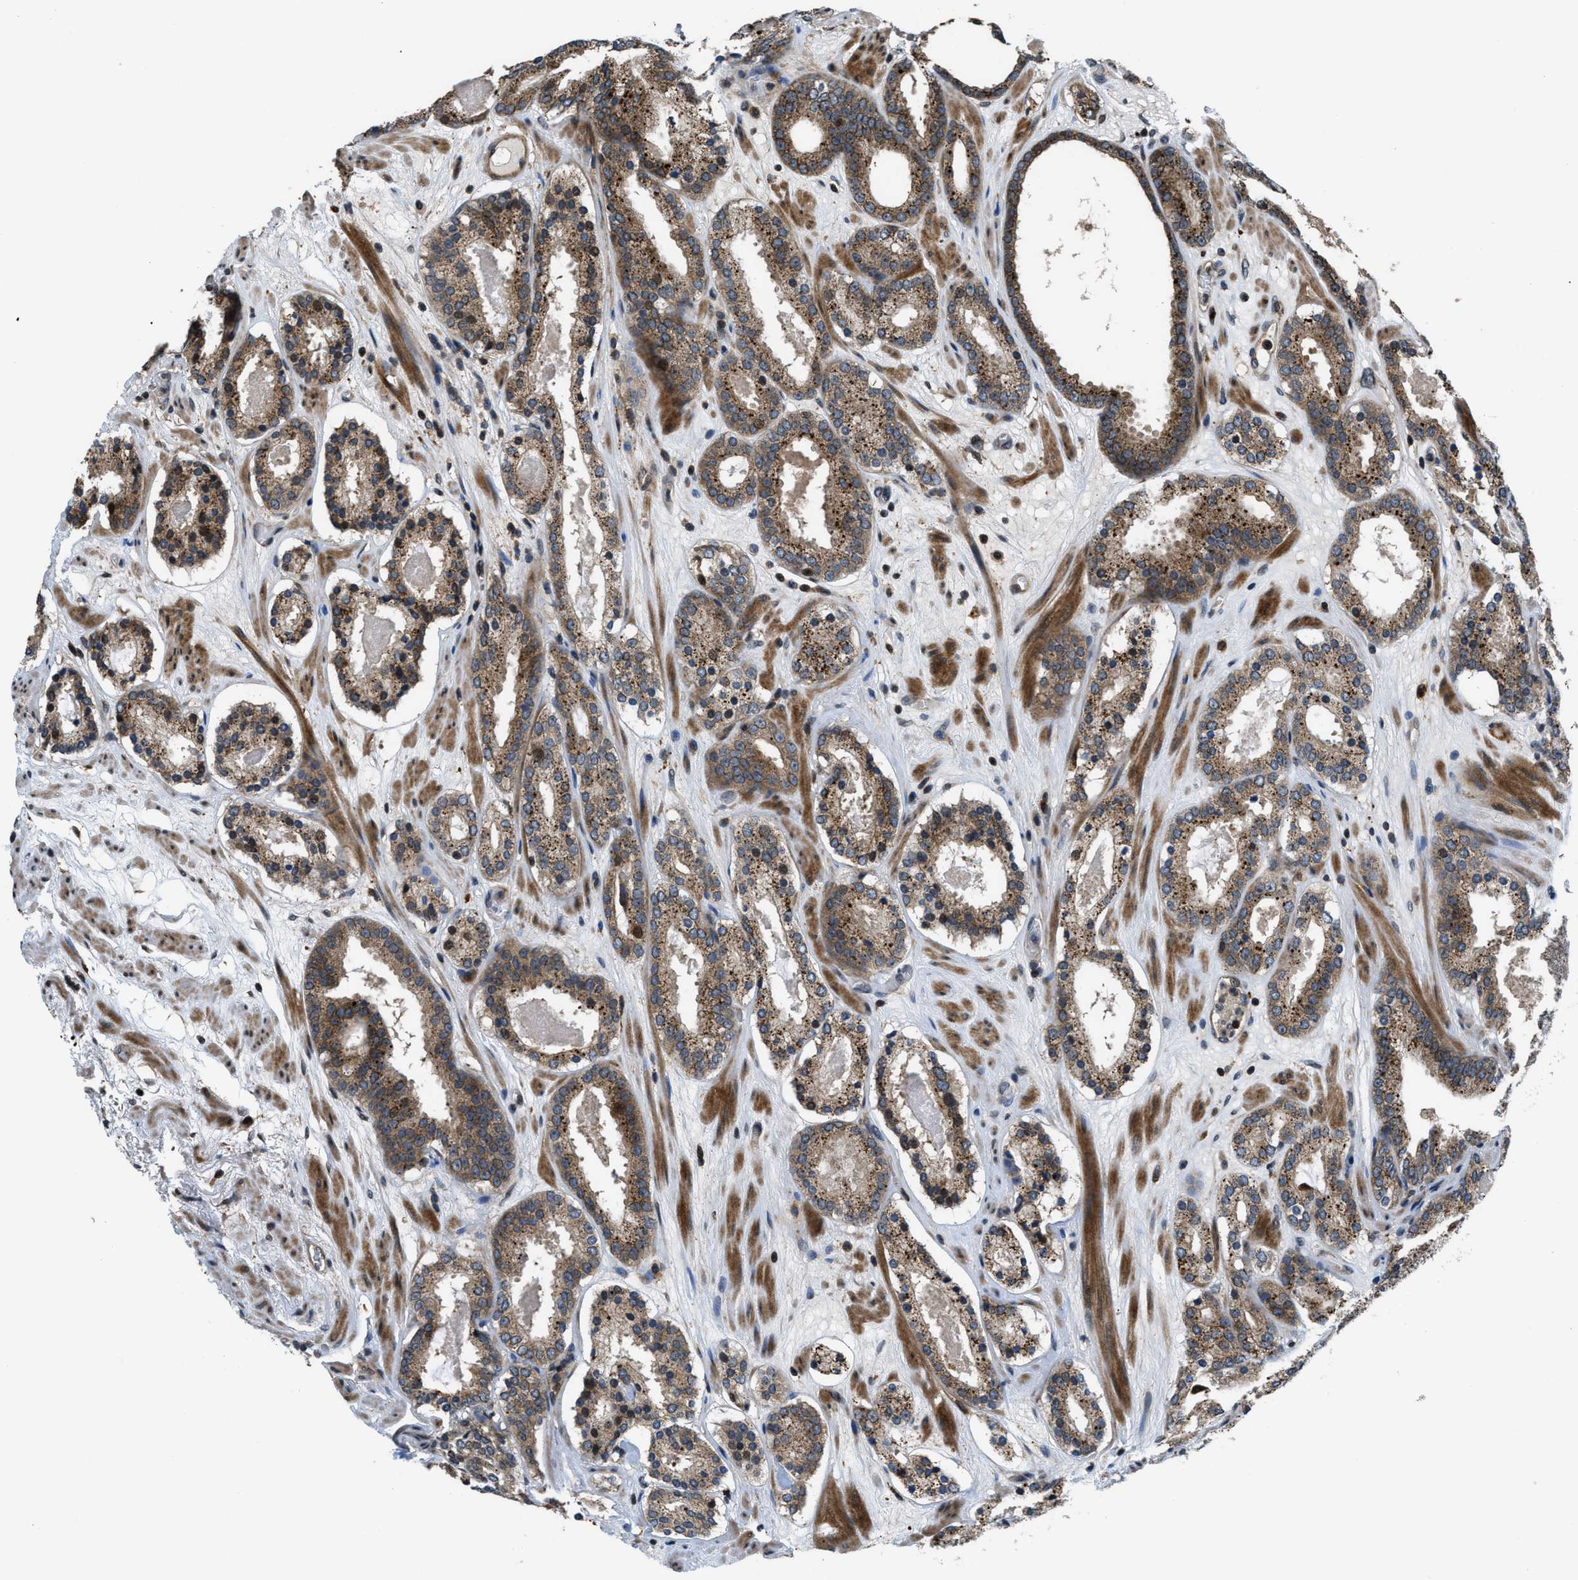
{"staining": {"intensity": "moderate", "quantity": ">75%", "location": "cytoplasmic/membranous"}, "tissue": "prostate cancer", "cell_type": "Tumor cells", "image_type": "cancer", "snomed": [{"axis": "morphology", "description": "Adenocarcinoma, Low grade"}, {"axis": "topography", "description": "Prostate"}], "caption": "Human adenocarcinoma (low-grade) (prostate) stained for a protein (brown) shows moderate cytoplasmic/membranous positive positivity in about >75% of tumor cells.", "gene": "CTBS", "patient": {"sex": "male", "age": 69}}